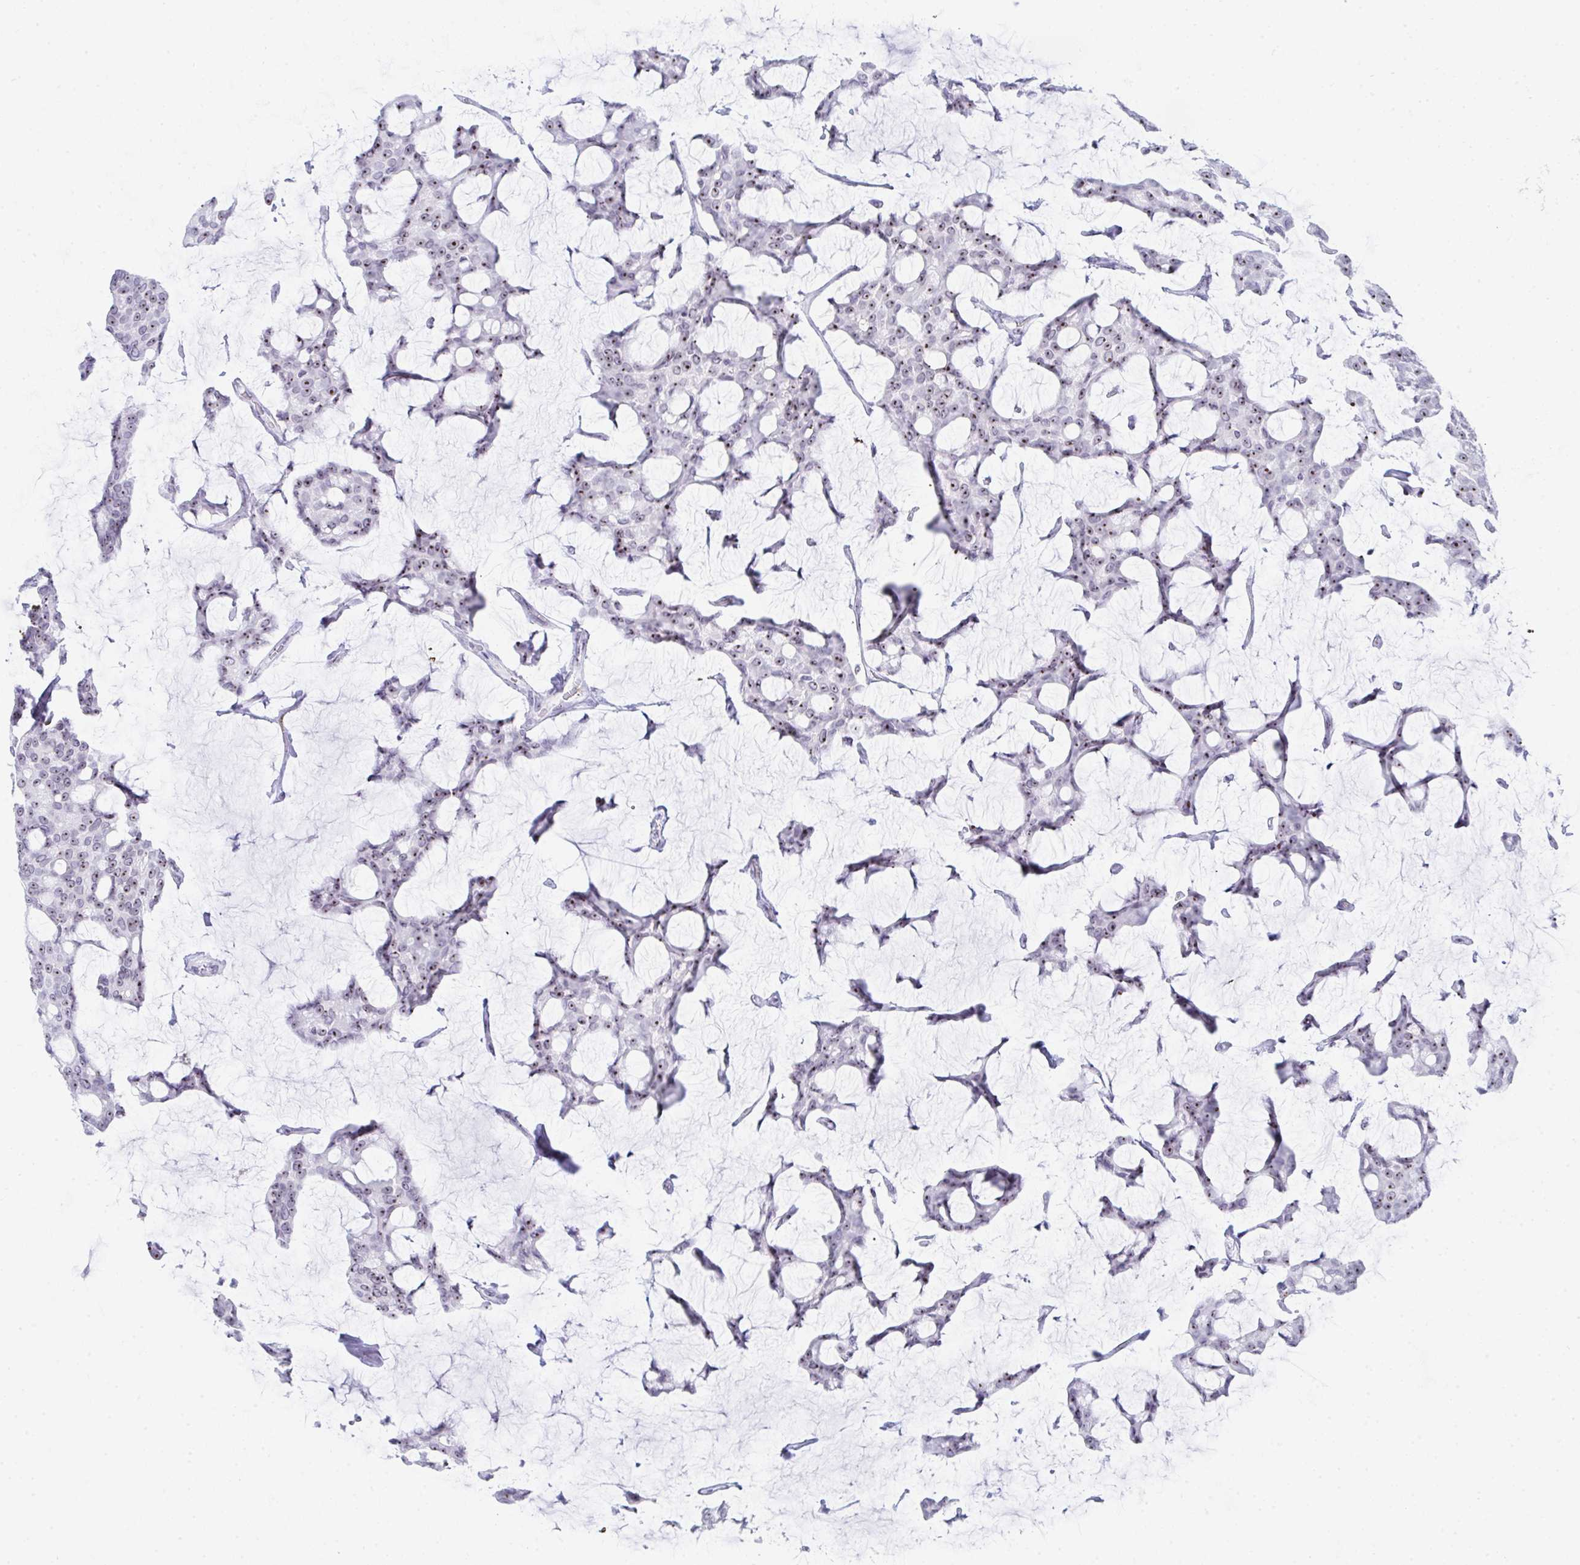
{"staining": {"intensity": "moderate", "quantity": ">75%", "location": "nuclear"}, "tissue": "breast cancer", "cell_type": "Tumor cells", "image_type": "cancer", "snomed": [{"axis": "morphology", "description": "Duct carcinoma"}, {"axis": "topography", "description": "Breast"}], "caption": "Immunohistochemistry (IHC) (DAB (3,3'-diaminobenzidine)) staining of breast cancer displays moderate nuclear protein positivity in approximately >75% of tumor cells.", "gene": "NOP10", "patient": {"sex": "female", "age": 91}}